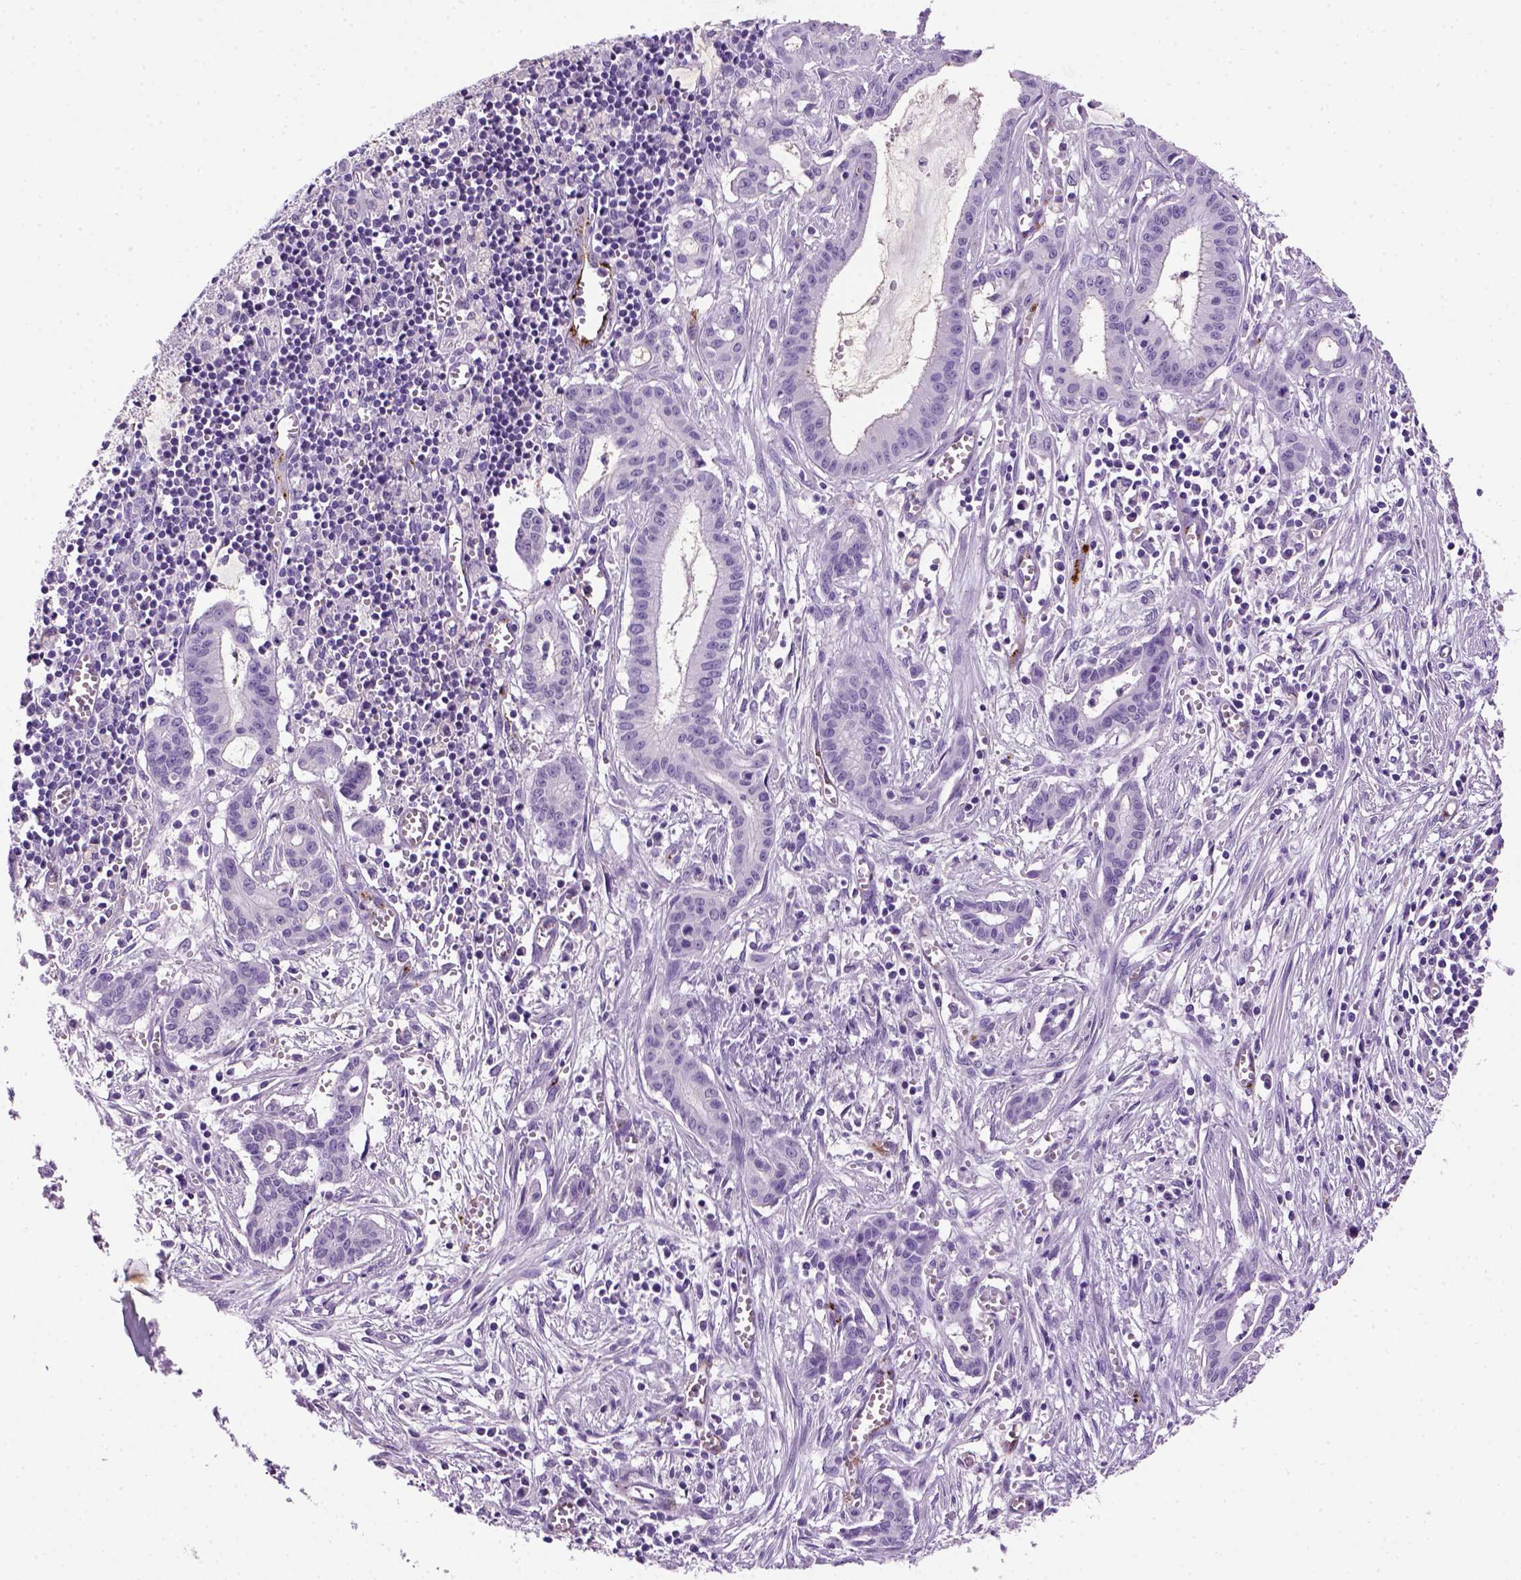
{"staining": {"intensity": "negative", "quantity": "none", "location": "none"}, "tissue": "pancreatic cancer", "cell_type": "Tumor cells", "image_type": "cancer", "snomed": [{"axis": "morphology", "description": "Adenocarcinoma, NOS"}, {"axis": "topography", "description": "Pancreas"}], "caption": "An image of adenocarcinoma (pancreatic) stained for a protein shows no brown staining in tumor cells.", "gene": "VWF", "patient": {"sex": "male", "age": 48}}